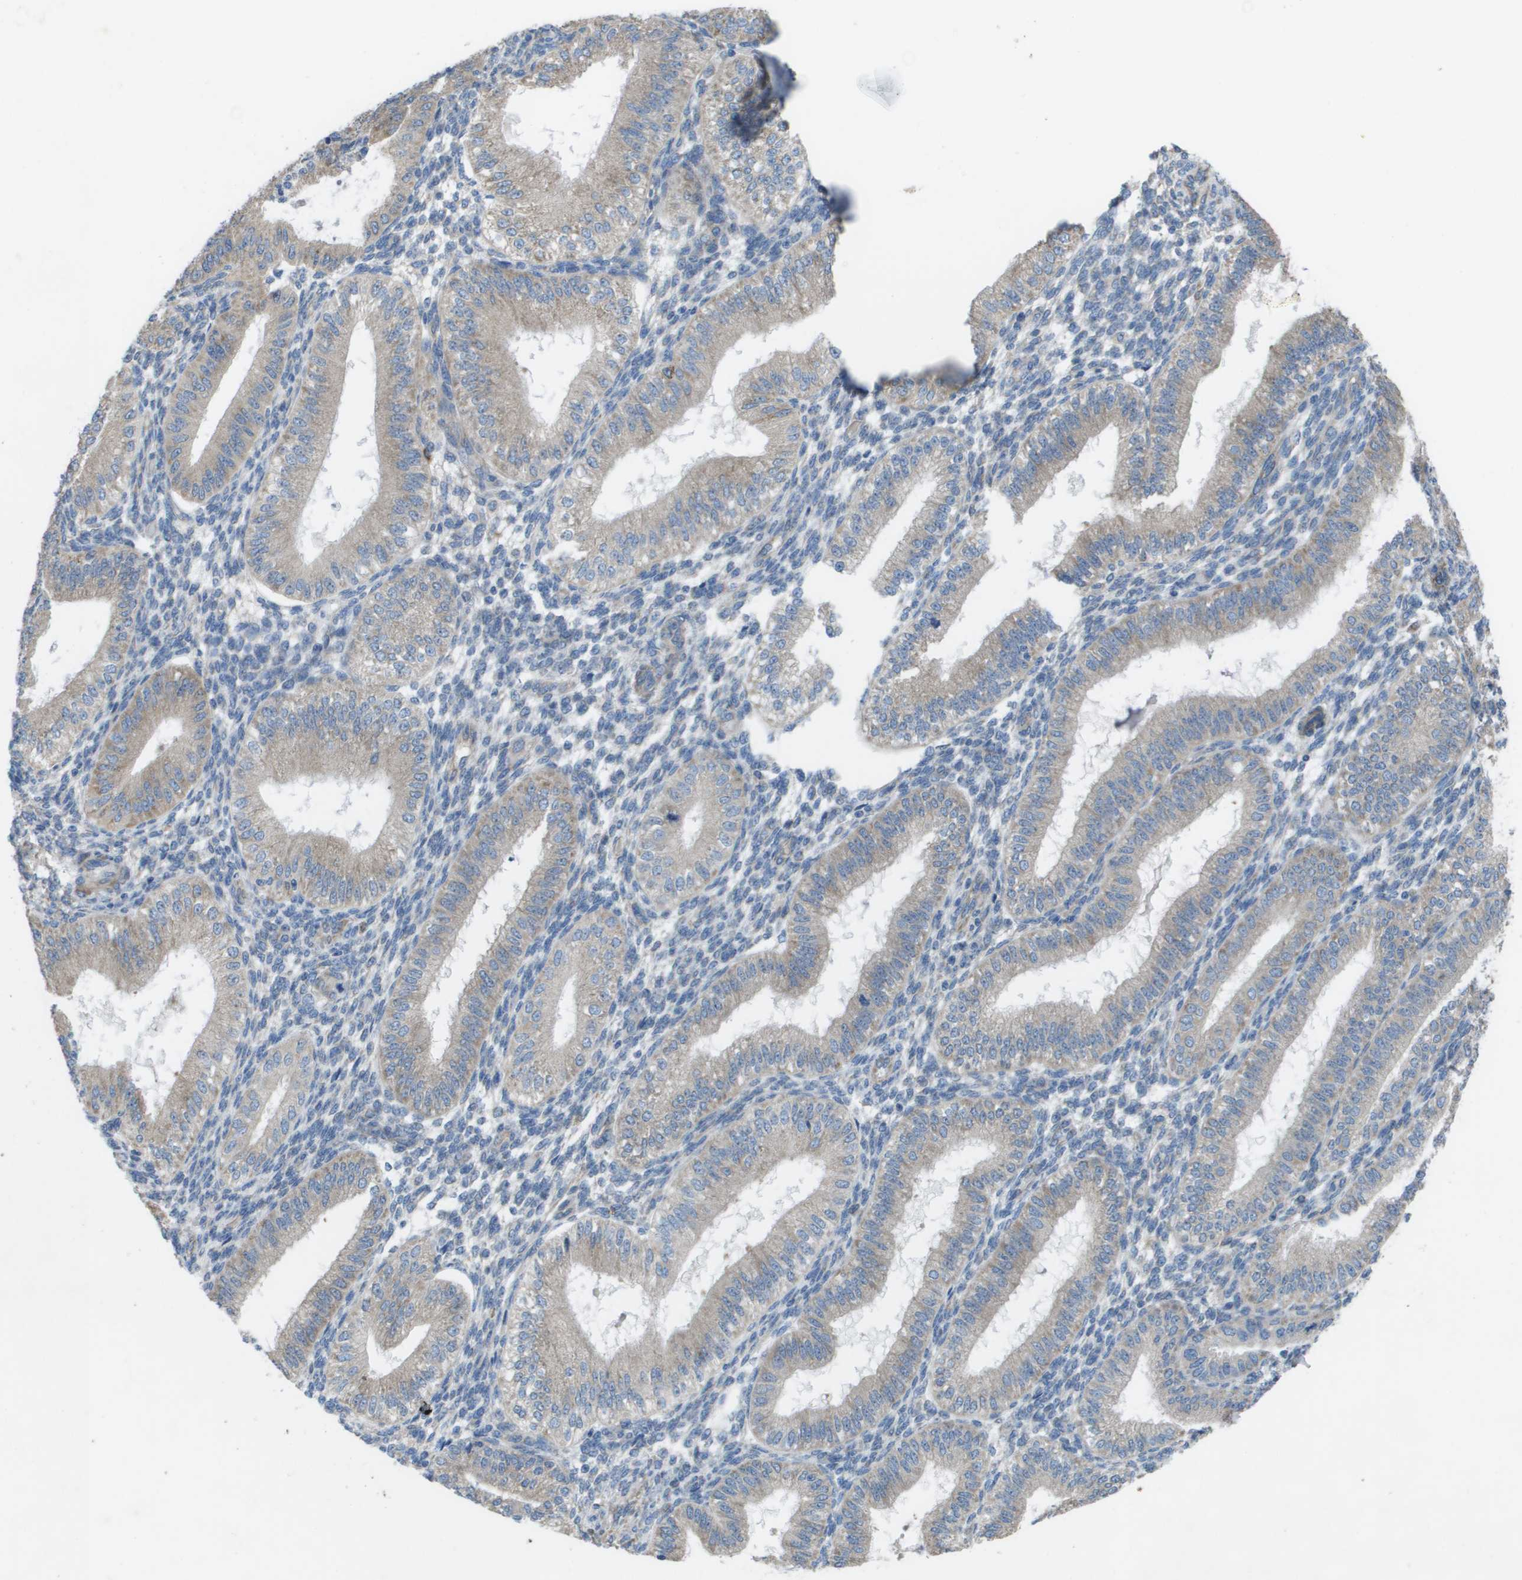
{"staining": {"intensity": "negative", "quantity": "none", "location": "none"}, "tissue": "endometrium", "cell_type": "Cells in endometrial stroma", "image_type": "normal", "snomed": [{"axis": "morphology", "description": "Normal tissue, NOS"}, {"axis": "topography", "description": "Endometrium"}], "caption": "Immunohistochemical staining of unremarkable human endometrium exhibits no significant staining in cells in endometrial stroma. (Immunohistochemistry, brightfield microscopy, high magnification).", "gene": "CLCN2", "patient": {"sex": "female", "age": 39}}